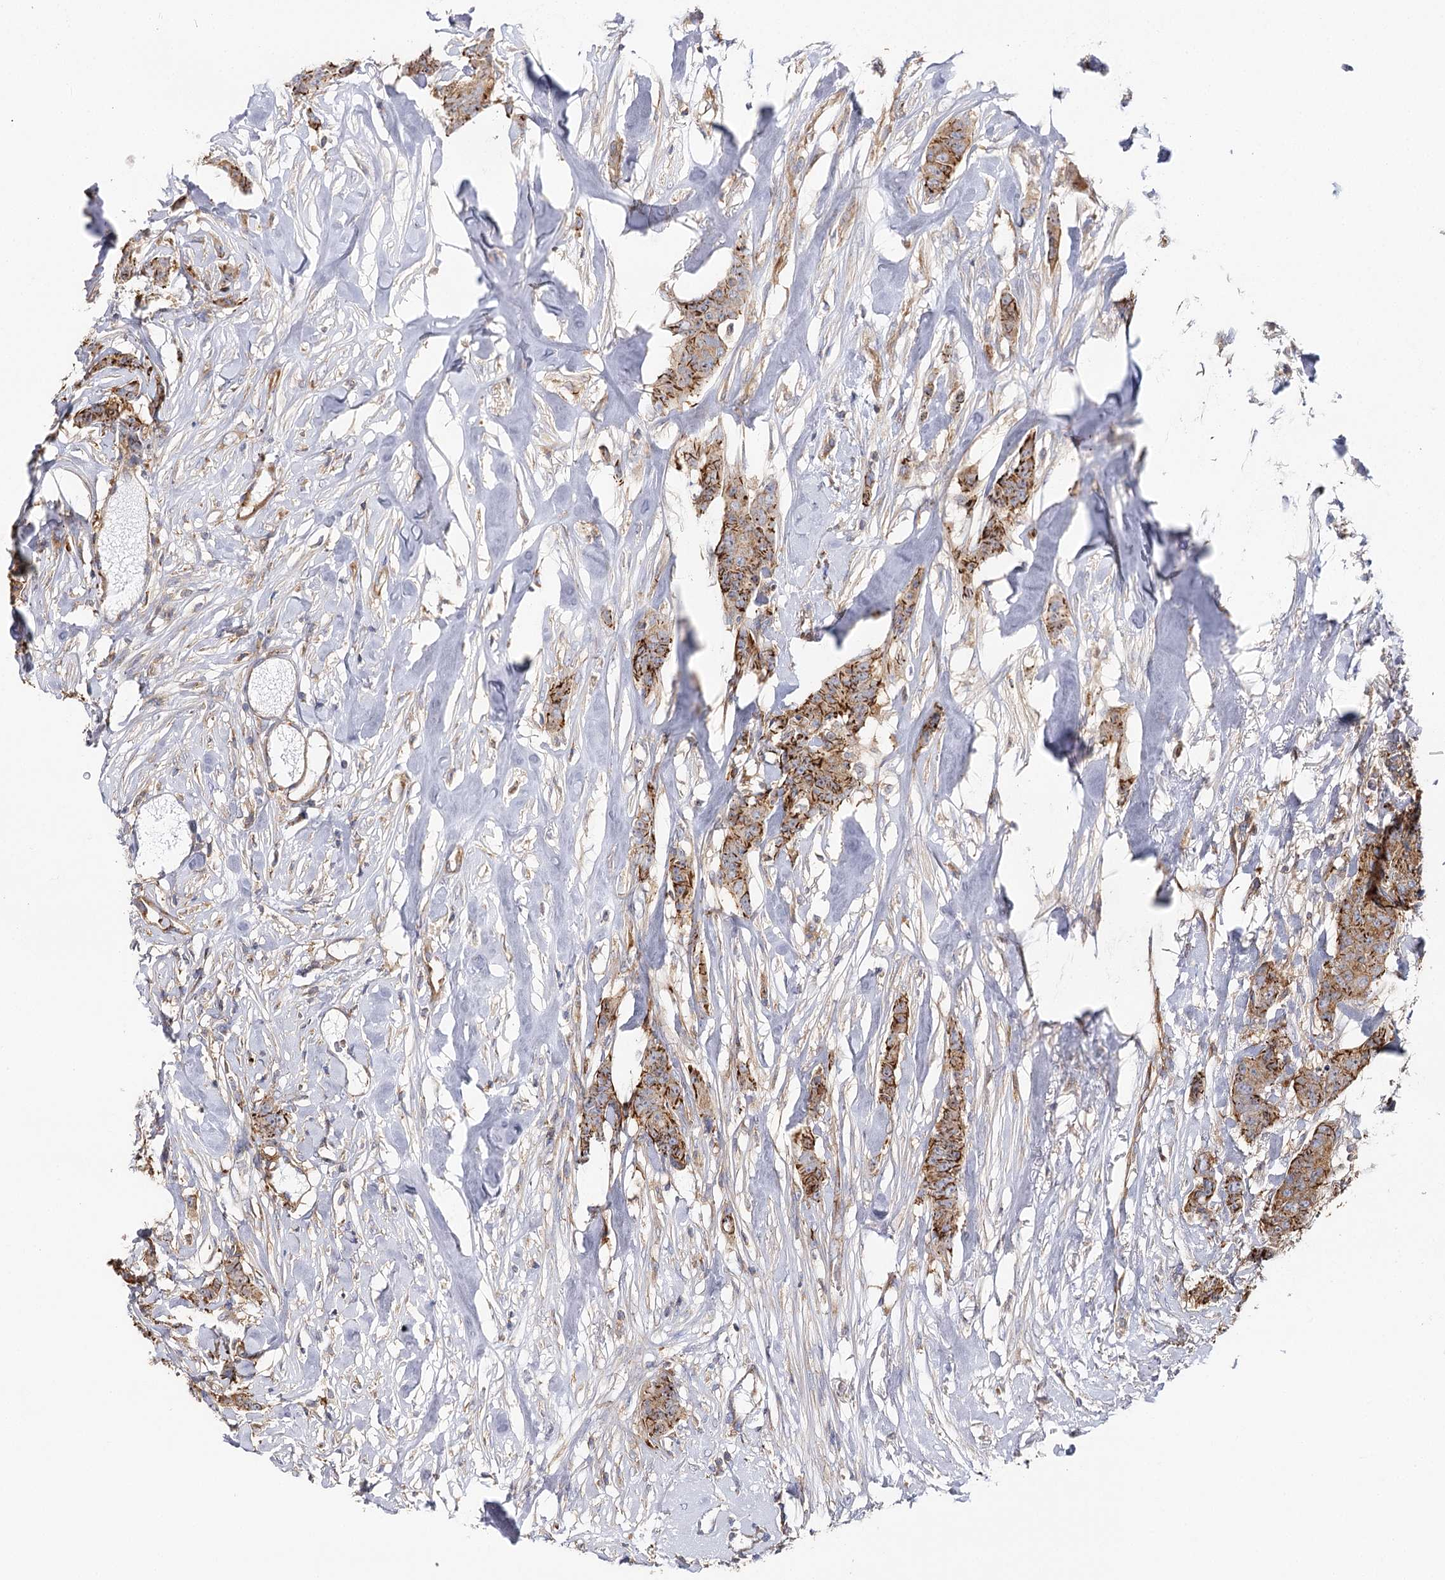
{"staining": {"intensity": "moderate", "quantity": ">75%", "location": "cytoplasmic/membranous"}, "tissue": "breast cancer", "cell_type": "Tumor cells", "image_type": "cancer", "snomed": [{"axis": "morphology", "description": "Duct carcinoma"}, {"axis": "topography", "description": "Breast"}], "caption": "High-power microscopy captured an immunohistochemistry (IHC) micrograph of intraductal carcinoma (breast), revealing moderate cytoplasmic/membranous positivity in approximately >75% of tumor cells.", "gene": "SEC24B", "patient": {"sex": "female", "age": 40}}